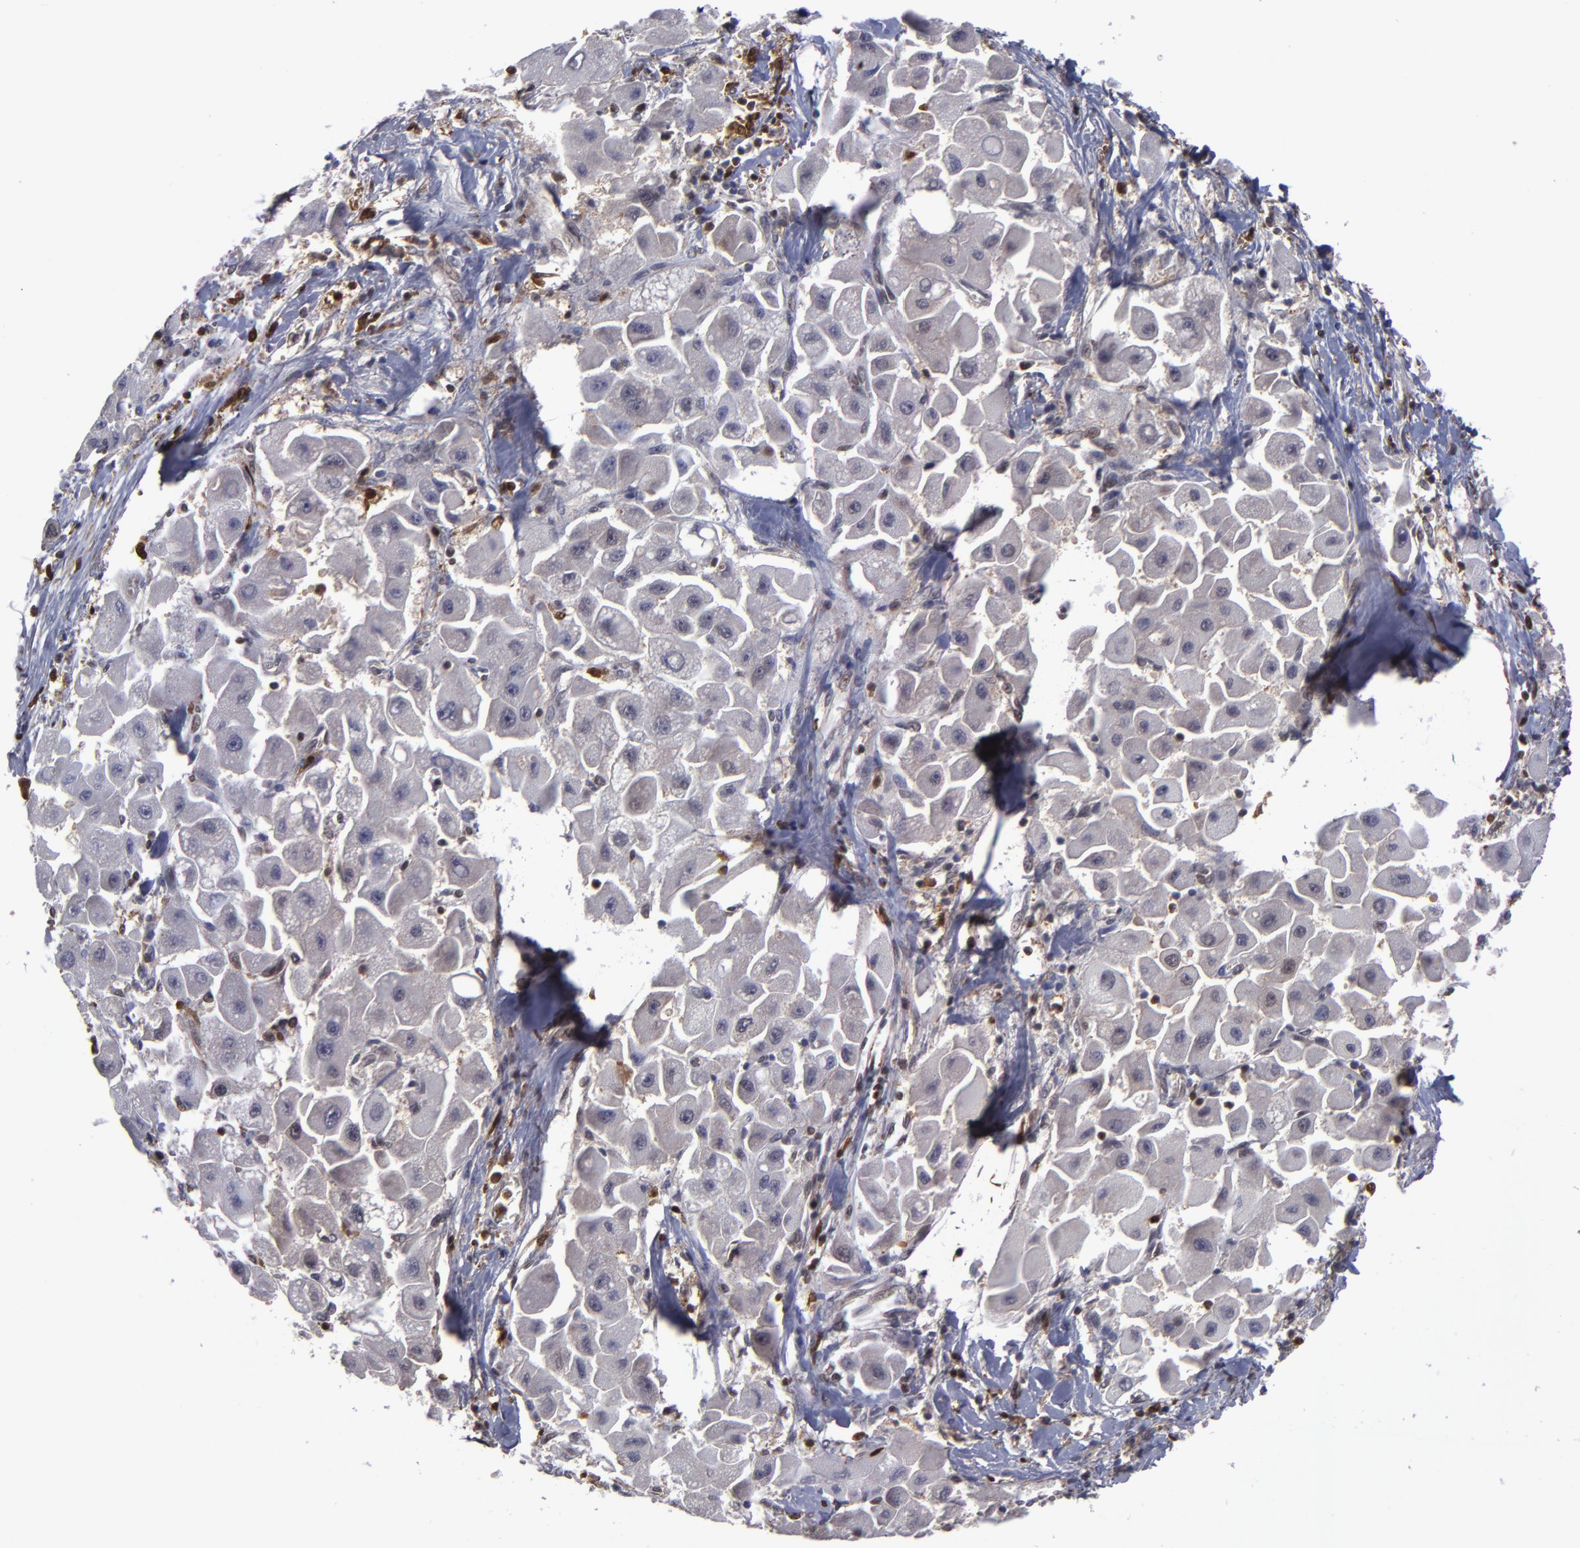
{"staining": {"intensity": "weak", "quantity": "<25%", "location": "cytoplasmic/membranous,nuclear"}, "tissue": "liver cancer", "cell_type": "Tumor cells", "image_type": "cancer", "snomed": [{"axis": "morphology", "description": "Carcinoma, Hepatocellular, NOS"}, {"axis": "topography", "description": "Liver"}], "caption": "Immunohistochemistry micrograph of liver cancer (hepatocellular carcinoma) stained for a protein (brown), which demonstrates no positivity in tumor cells.", "gene": "GRB2", "patient": {"sex": "male", "age": 24}}